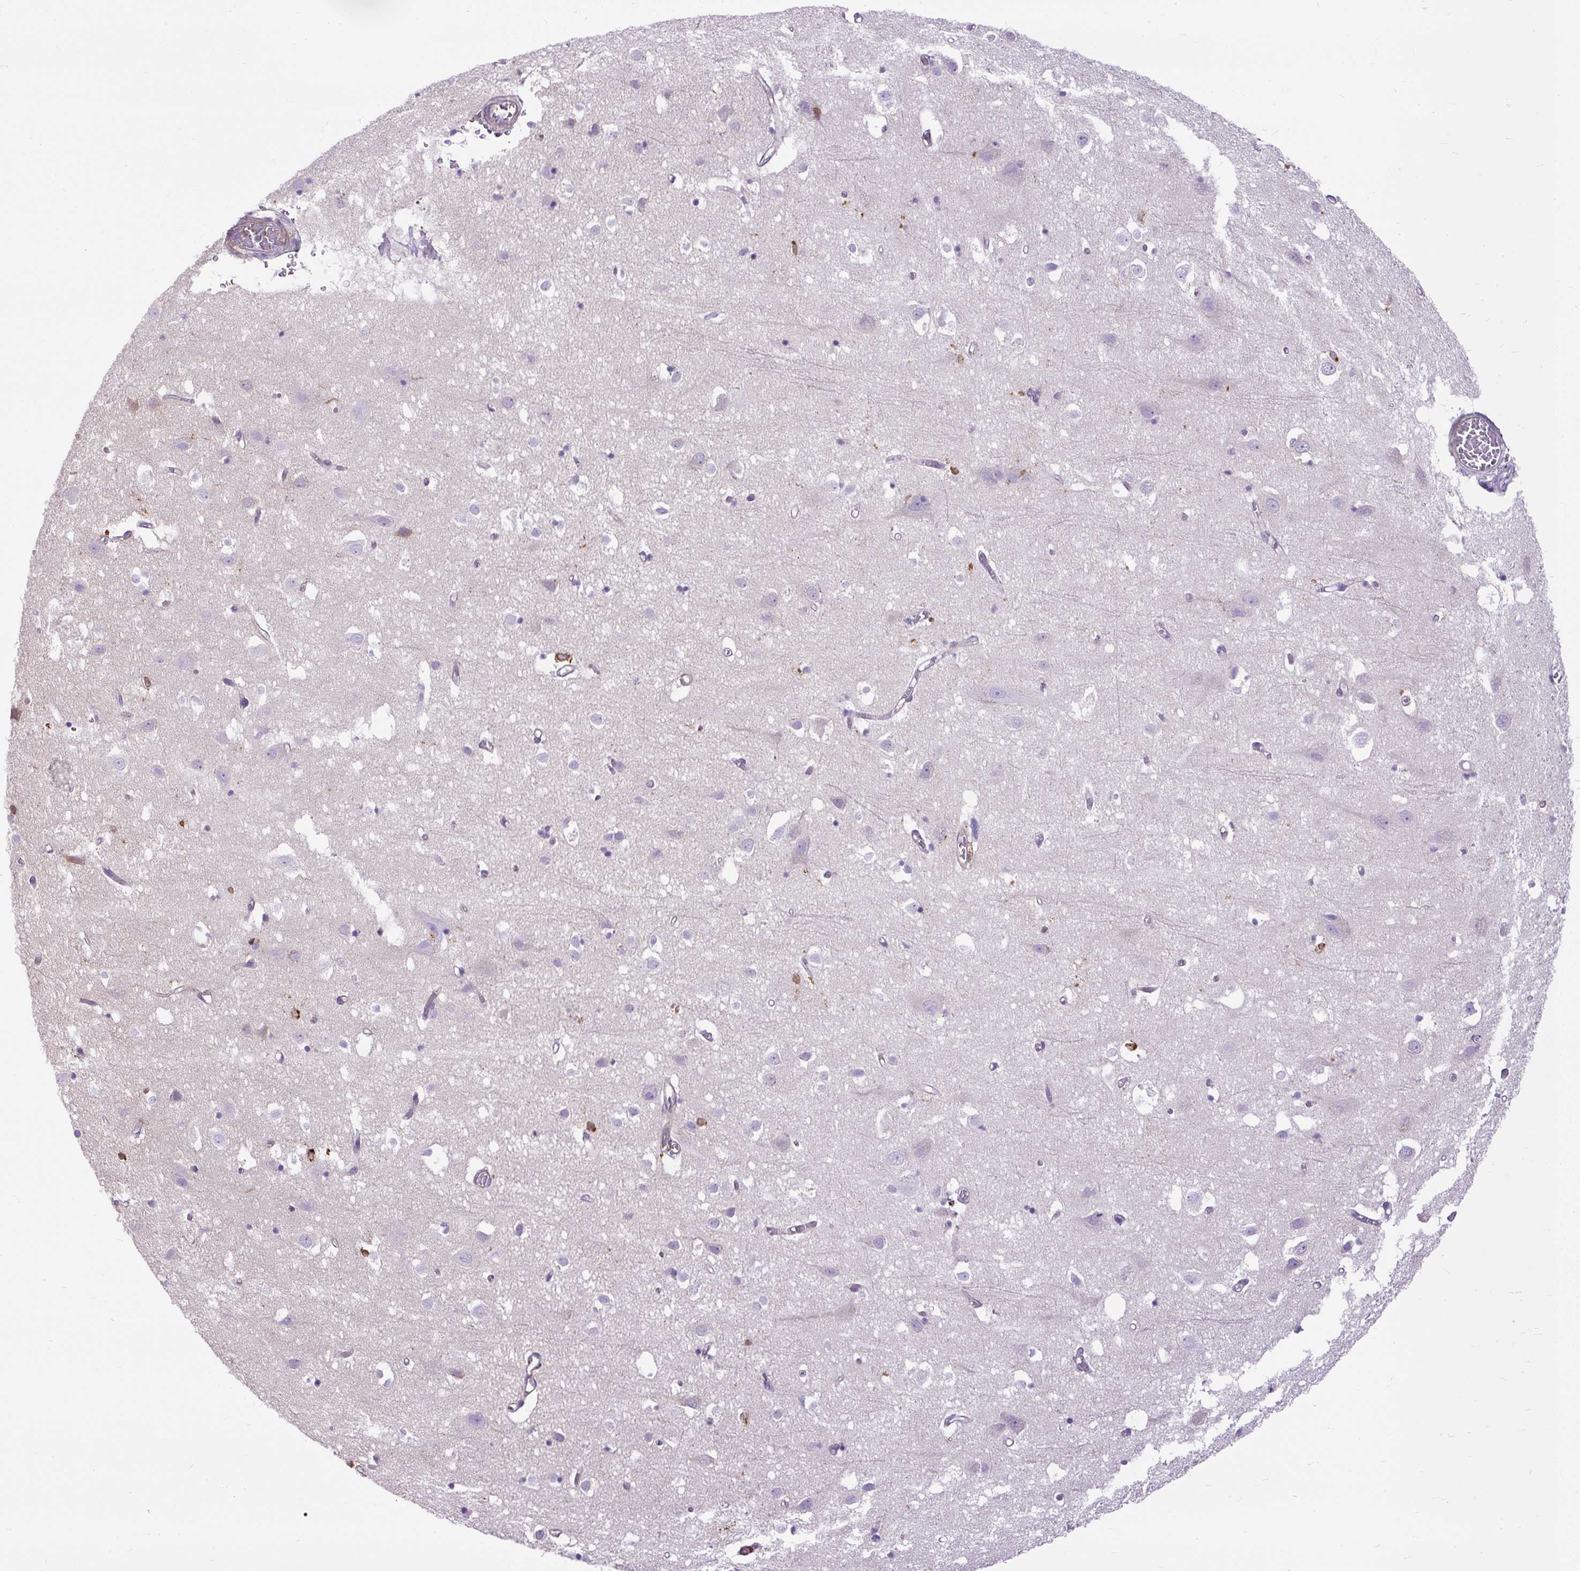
{"staining": {"intensity": "negative", "quantity": "none", "location": "none"}, "tissue": "cerebral cortex", "cell_type": "Endothelial cells", "image_type": "normal", "snomed": [{"axis": "morphology", "description": "Normal tissue, NOS"}, {"axis": "topography", "description": "Cerebral cortex"}], "caption": "This image is of benign cerebral cortex stained with immunohistochemistry (IHC) to label a protein in brown with the nuclei are counter-stained blue. There is no expression in endothelial cells.", "gene": "MAP1S", "patient": {"sex": "male", "age": 70}}